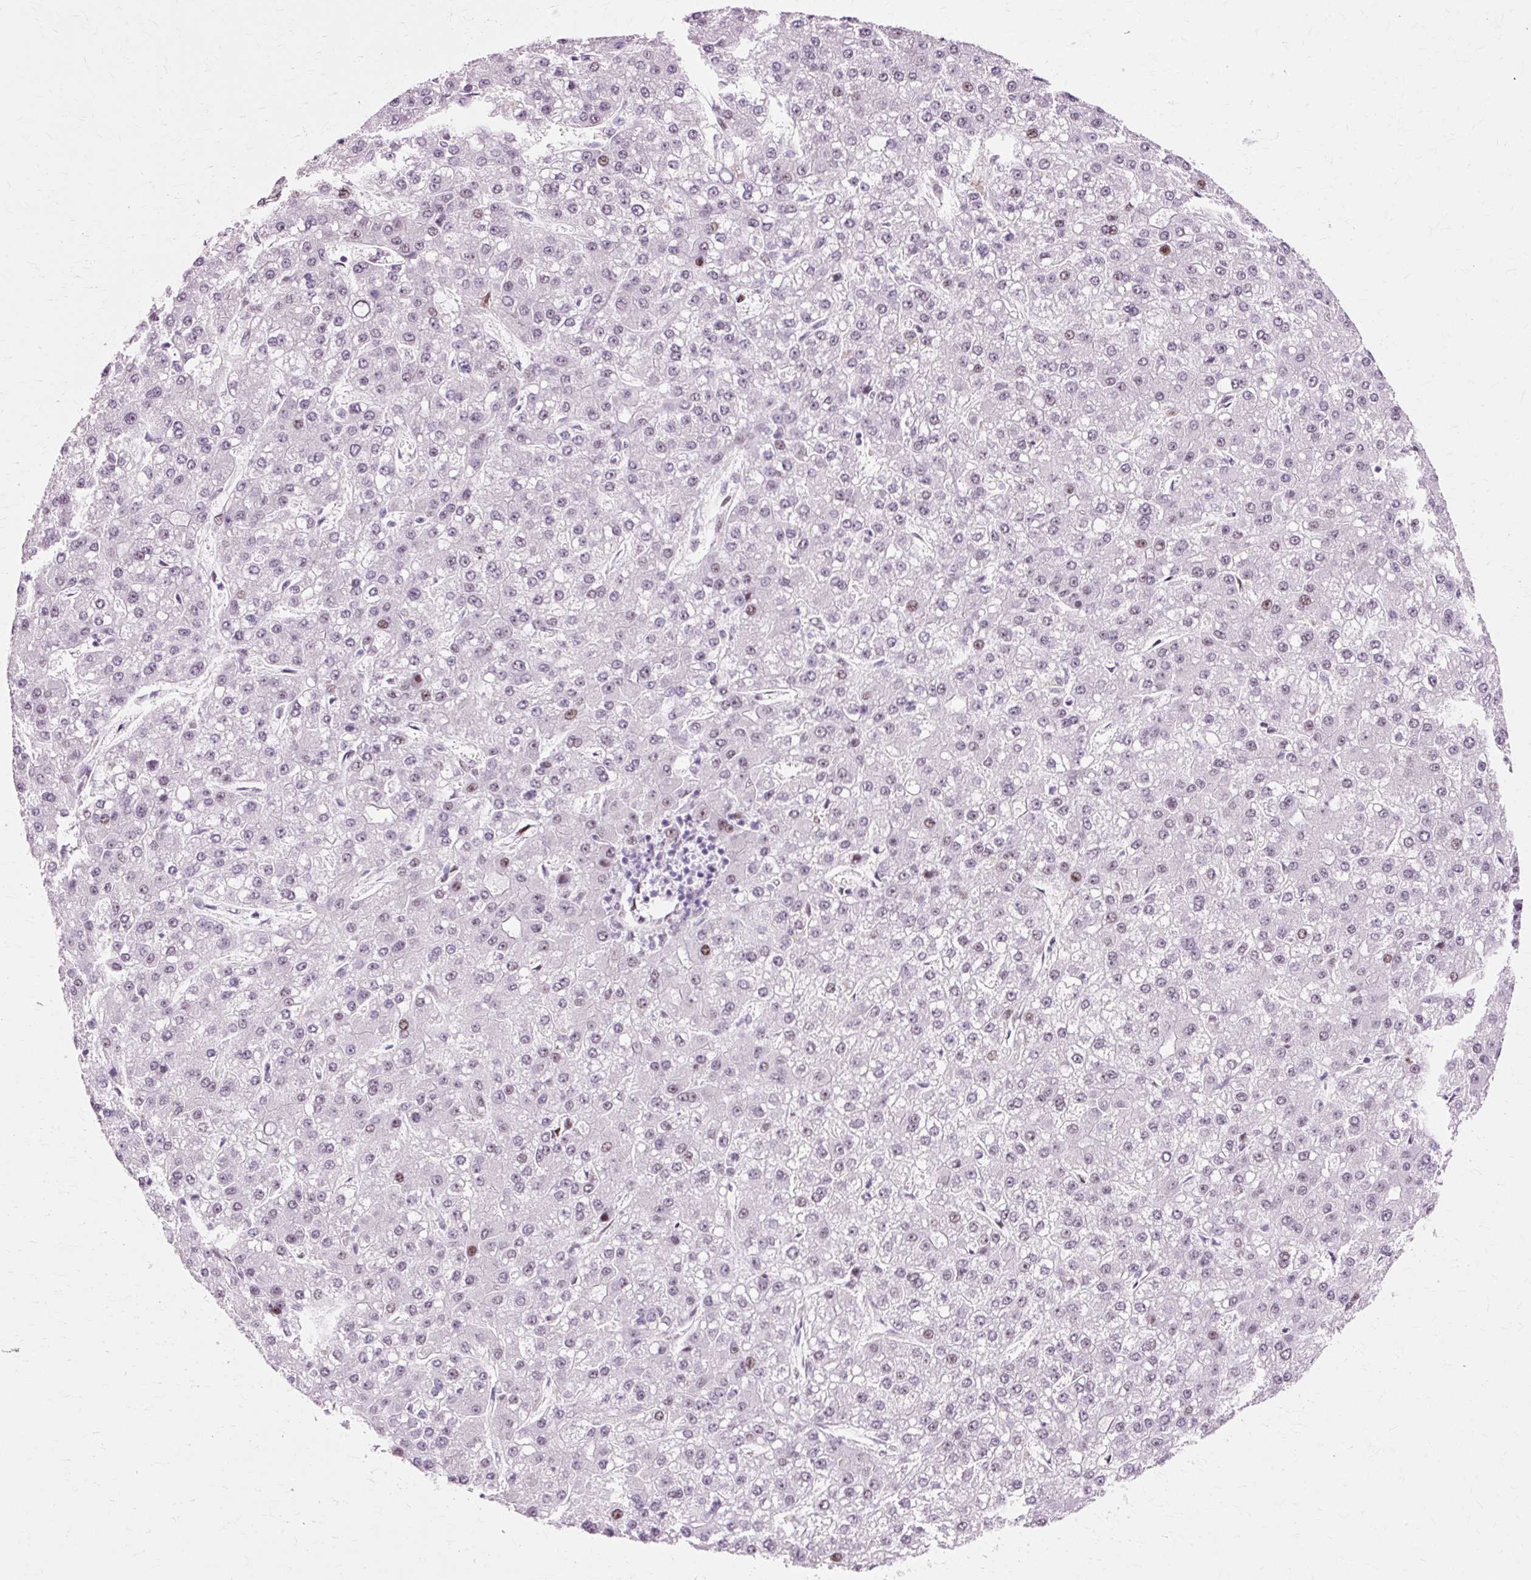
{"staining": {"intensity": "weak", "quantity": "<25%", "location": "nuclear"}, "tissue": "liver cancer", "cell_type": "Tumor cells", "image_type": "cancer", "snomed": [{"axis": "morphology", "description": "Carcinoma, Hepatocellular, NOS"}, {"axis": "topography", "description": "Liver"}], "caption": "A photomicrograph of liver cancer stained for a protein displays no brown staining in tumor cells.", "gene": "MACROD2", "patient": {"sex": "male", "age": 67}}